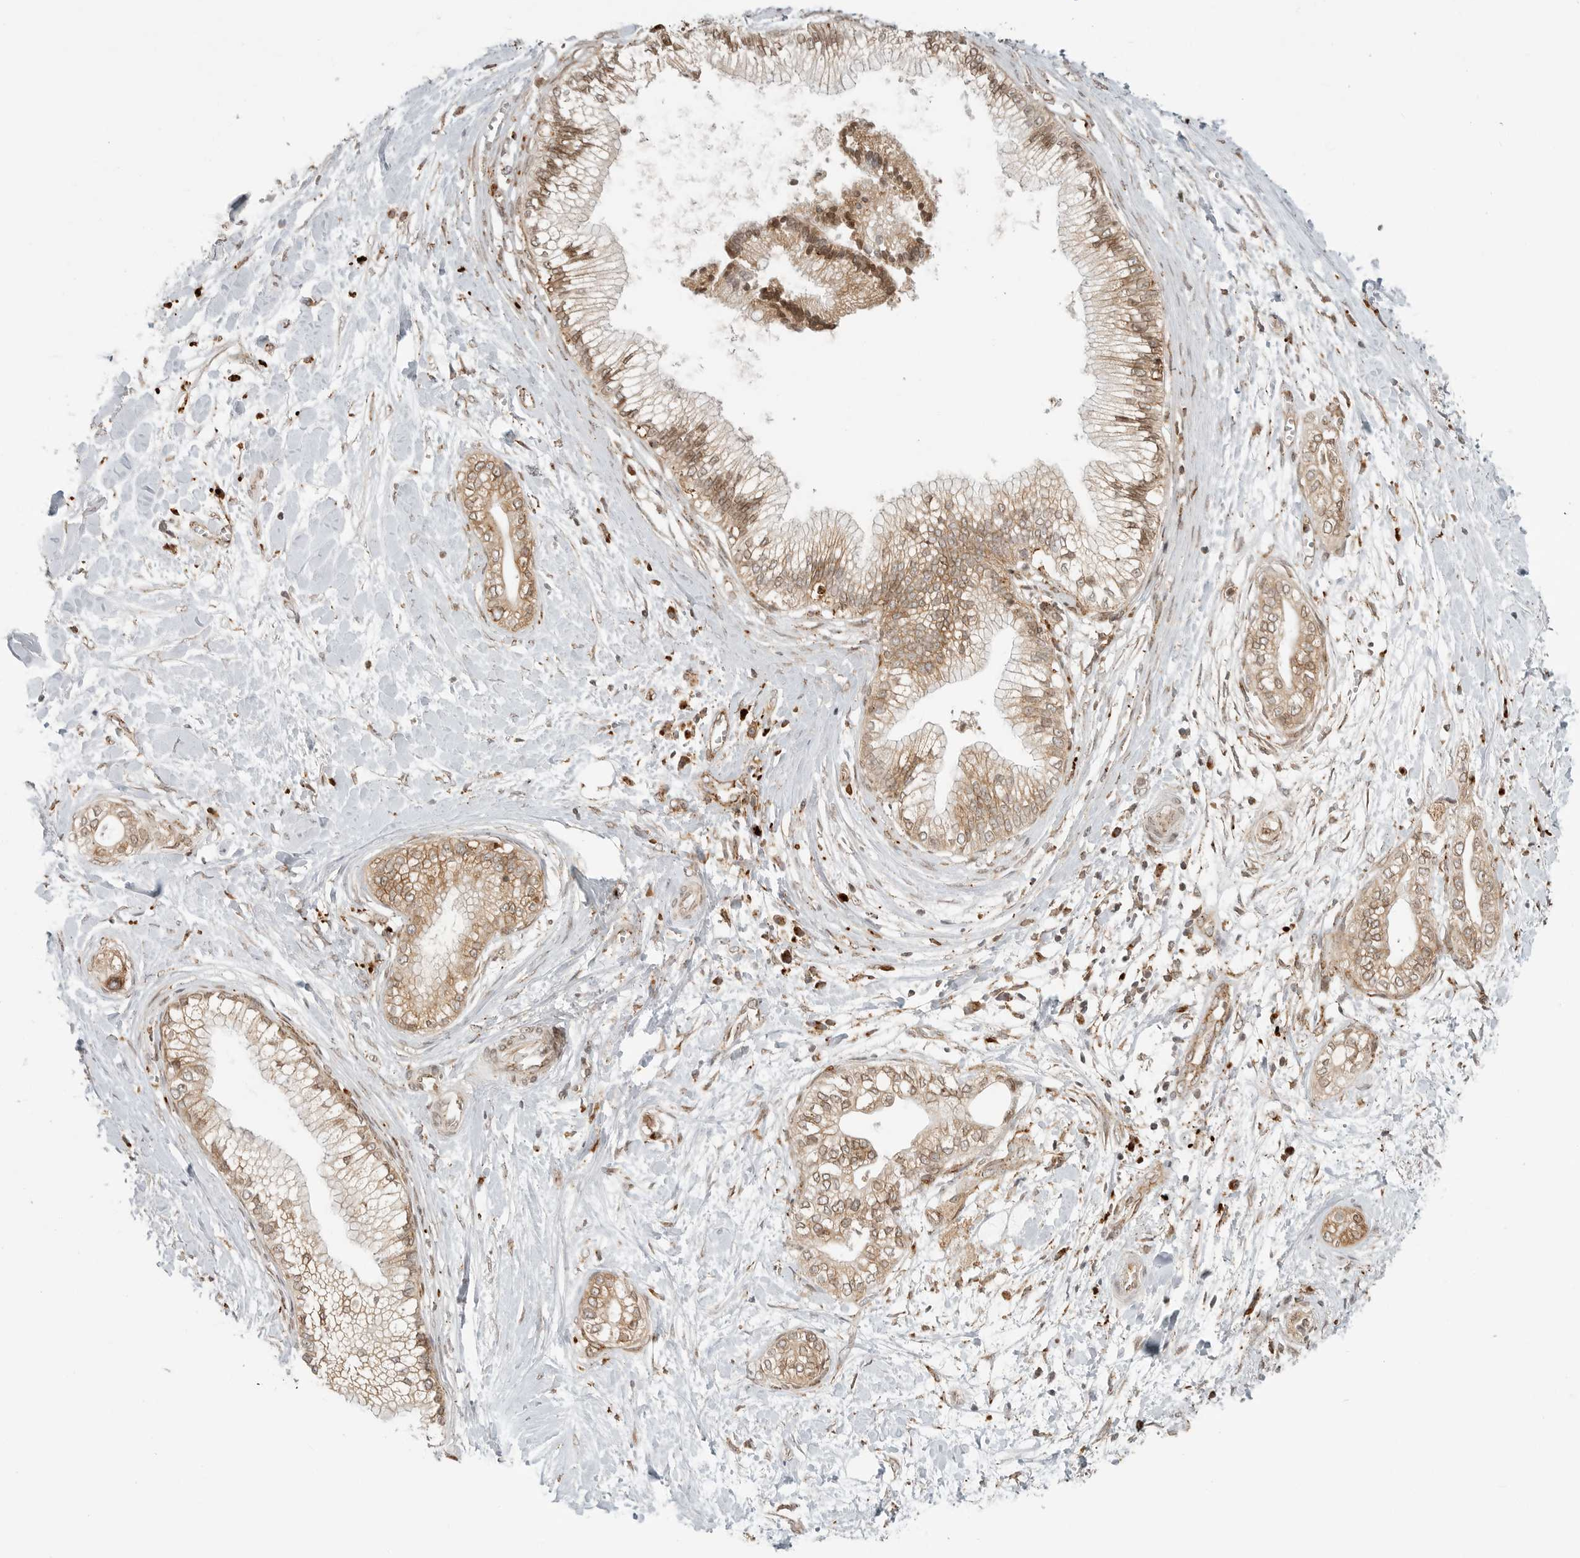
{"staining": {"intensity": "moderate", "quantity": ">75%", "location": "cytoplasmic/membranous,nuclear"}, "tissue": "pancreatic cancer", "cell_type": "Tumor cells", "image_type": "cancer", "snomed": [{"axis": "morphology", "description": "Adenocarcinoma, NOS"}, {"axis": "topography", "description": "Pancreas"}], "caption": "This histopathology image shows immunohistochemistry (IHC) staining of adenocarcinoma (pancreatic), with medium moderate cytoplasmic/membranous and nuclear staining in about >75% of tumor cells.", "gene": "IDUA", "patient": {"sex": "male", "age": 68}}